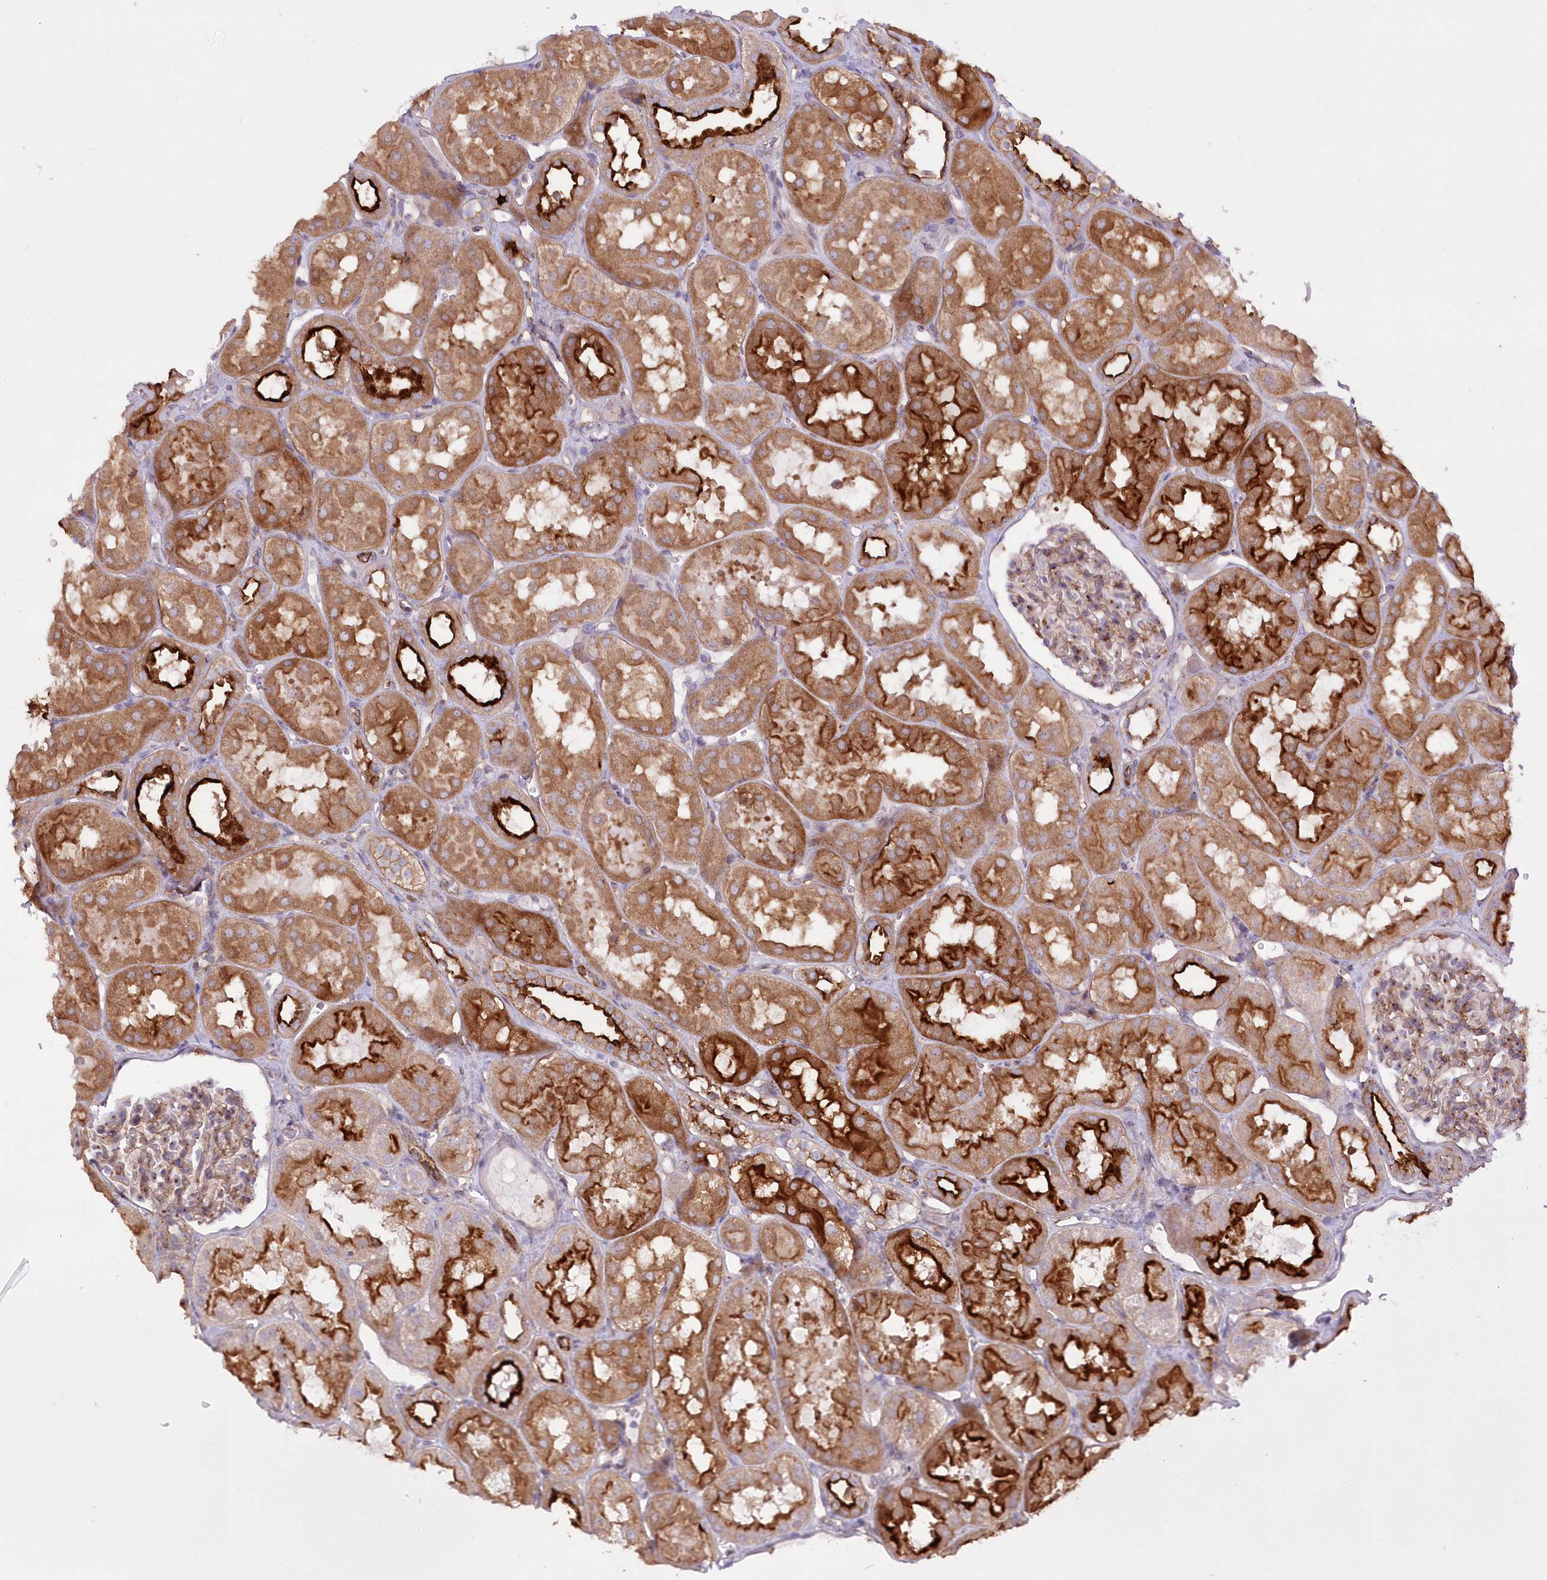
{"staining": {"intensity": "weak", "quantity": "25%-75%", "location": "cytoplasmic/membranous"}, "tissue": "kidney", "cell_type": "Cells in glomeruli", "image_type": "normal", "snomed": [{"axis": "morphology", "description": "Normal tissue, NOS"}, {"axis": "topography", "description": "Kidney"}, {"axis": "topography", "description": "Urinary bladder"}], "caption": "Protein analysis of normal kidney demonstrates weak cytoplasmic/membranous expression in about 25%-75% of cells in glomeruli.", "gene": "RAB11FIP5", "patient": {"sex": "male", "age": 16}}